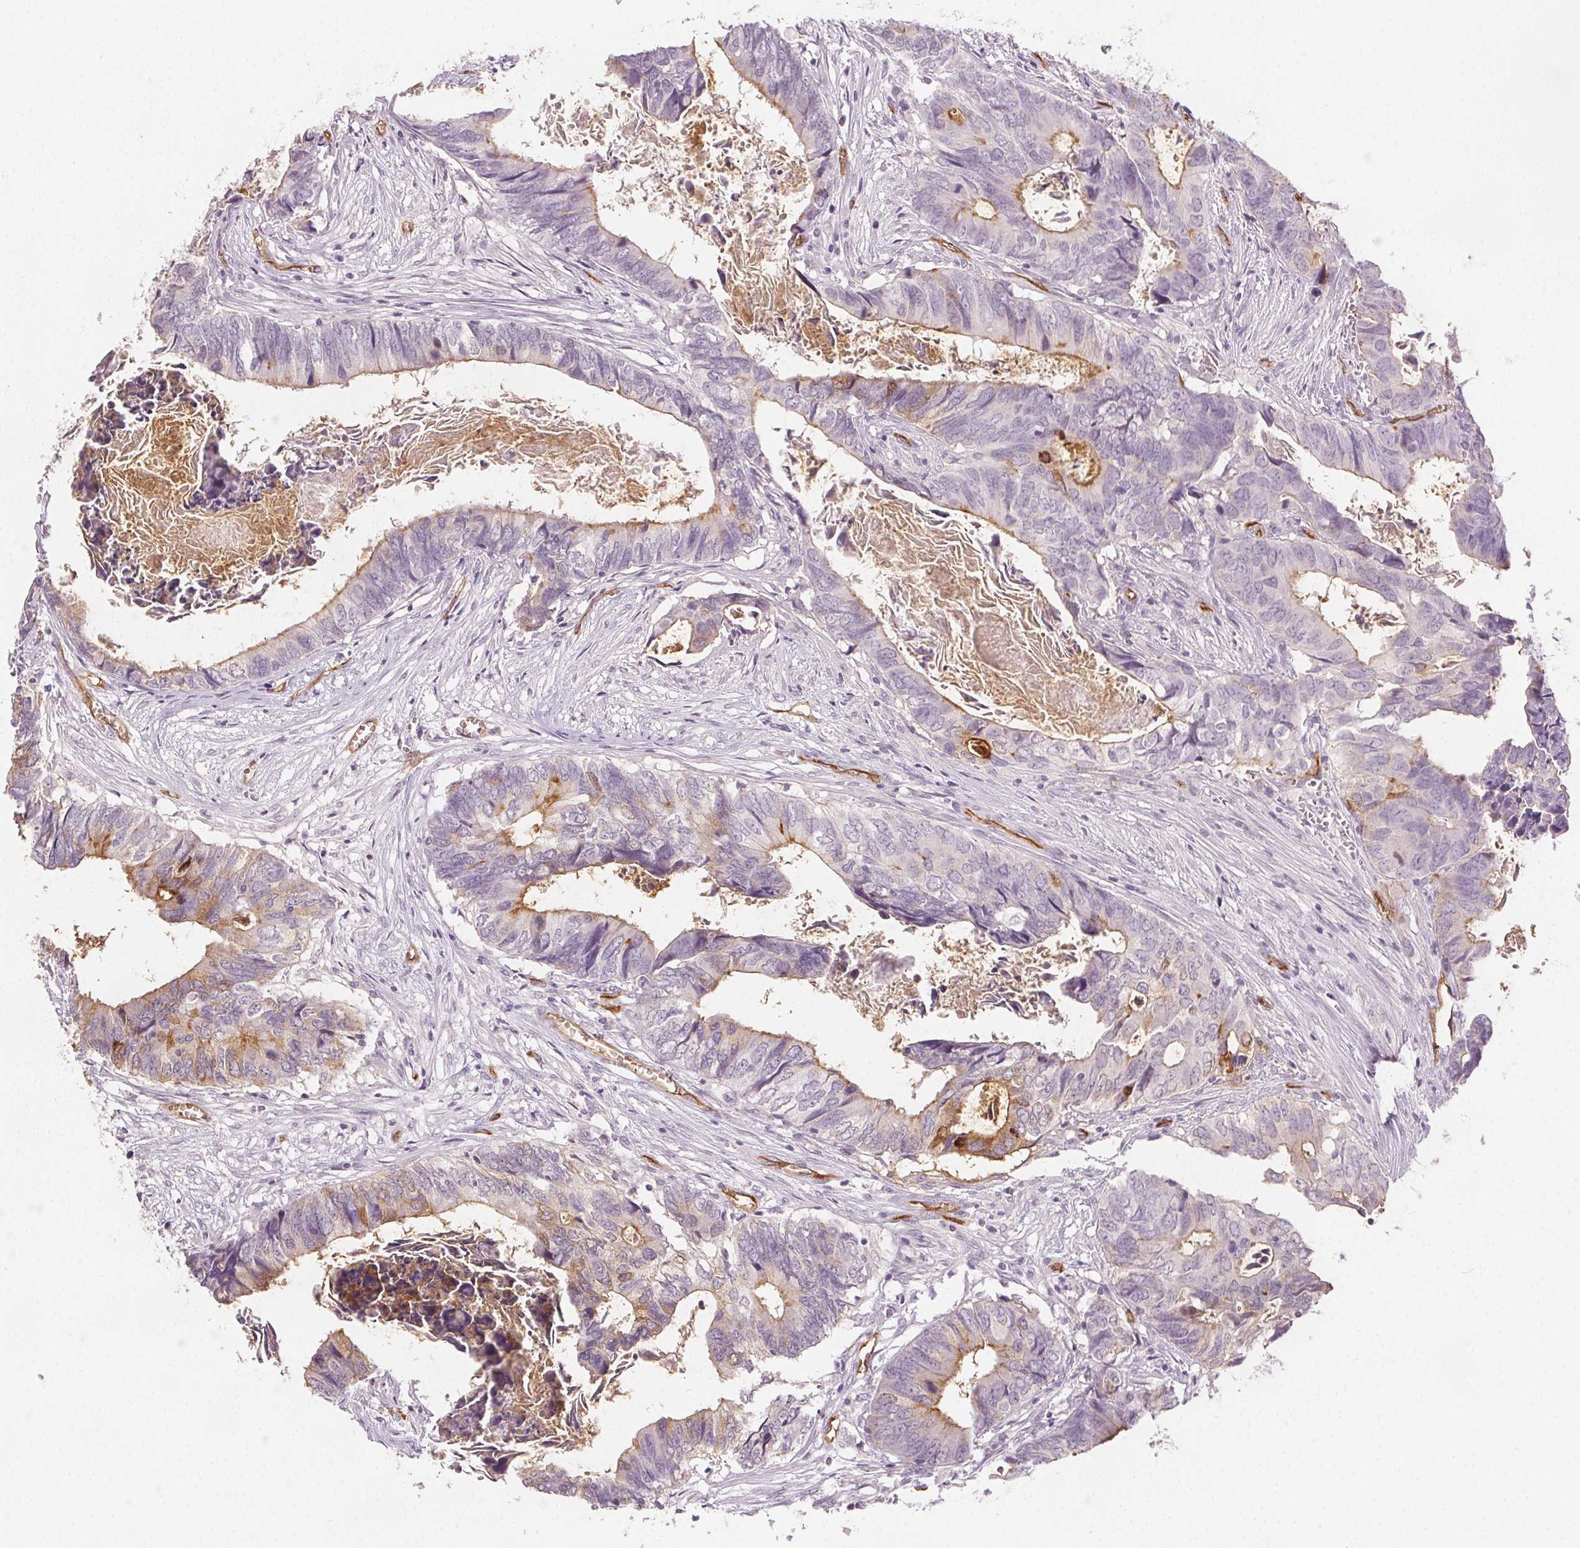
{"staining": {"intensity": "moderate", "quantity": "<25%", "location": "cytoplasmic/membranous"}, "tissue": "colorectal cancer", "cell_type": "Tumor cells", "image_type": "cancer", "snomed": [{"axis": "morphology", "description": "Adenocarcinoma, NOS"}, {"axis": "topography", "description": "Colon"}], "caption": "Tumor cells reveal moderate cytoplasmic/membranous staining in about <25% of cells in colorectal adenocarcinoma. (Stains: DAB in brown, nuclei in blue, Microscopy: brightfield microscopy at high magnification).", "gene": "PODXL", "patient": {"sex": "female", "age": 82}}